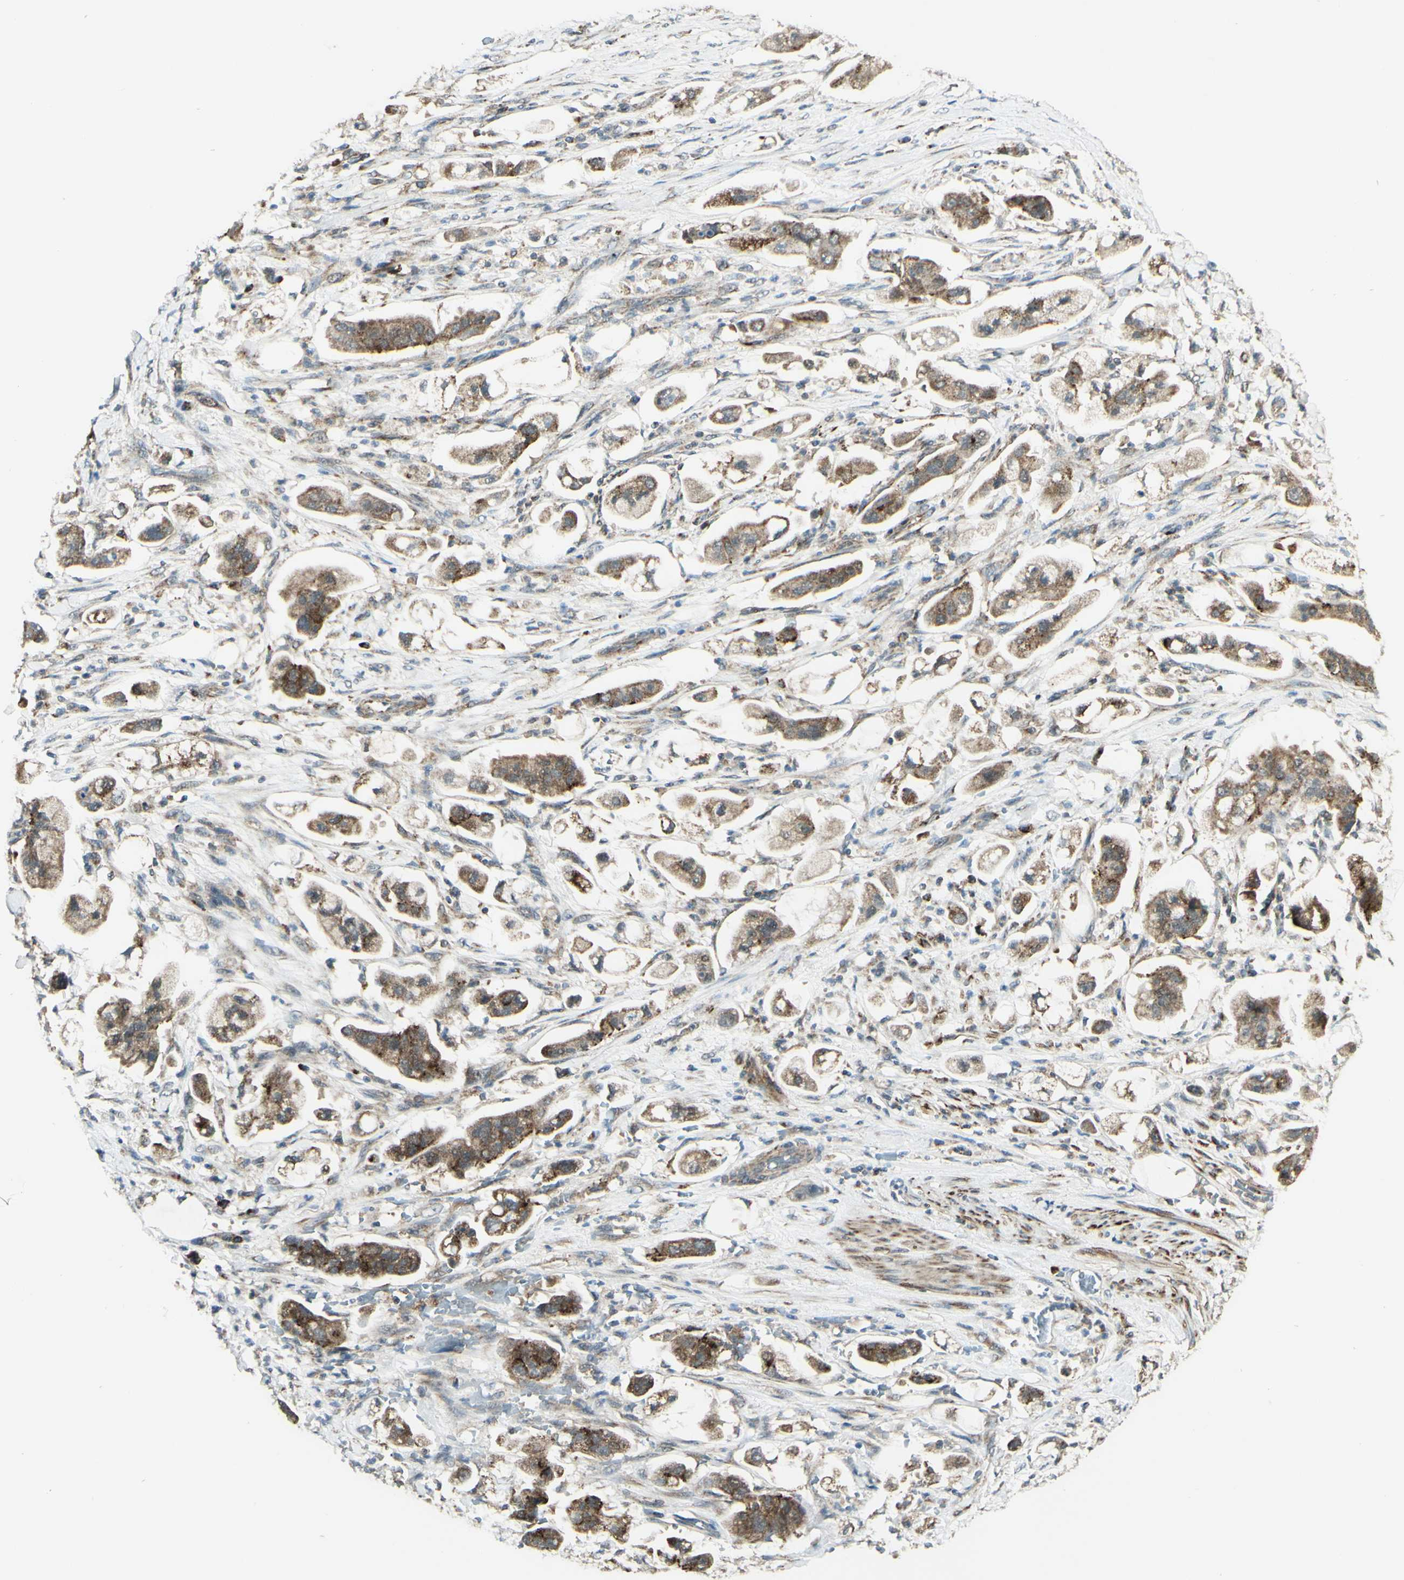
{"staining": {"intensity": "moderate", "quantity": ">75%", "location": "cytoplasmic/membranous"}, "tissue": "stomach cancer", "cell_type": "Tumor cells", "image_type": "cancer", "snomed": [{"axis": "morphology", "description": "Adenocarcinoma, NOS"}, {"axis": "topography", "description": "Stomach"}], "caption": "The photomicrograph displays immunohistochemical staining of stomach cancer. There is moderate cytoplasmic/membranous staining is present in approximately >75% of tumor cells.", "gene": "DHRS3", "patient": {"sex": "male", "age": 62}}